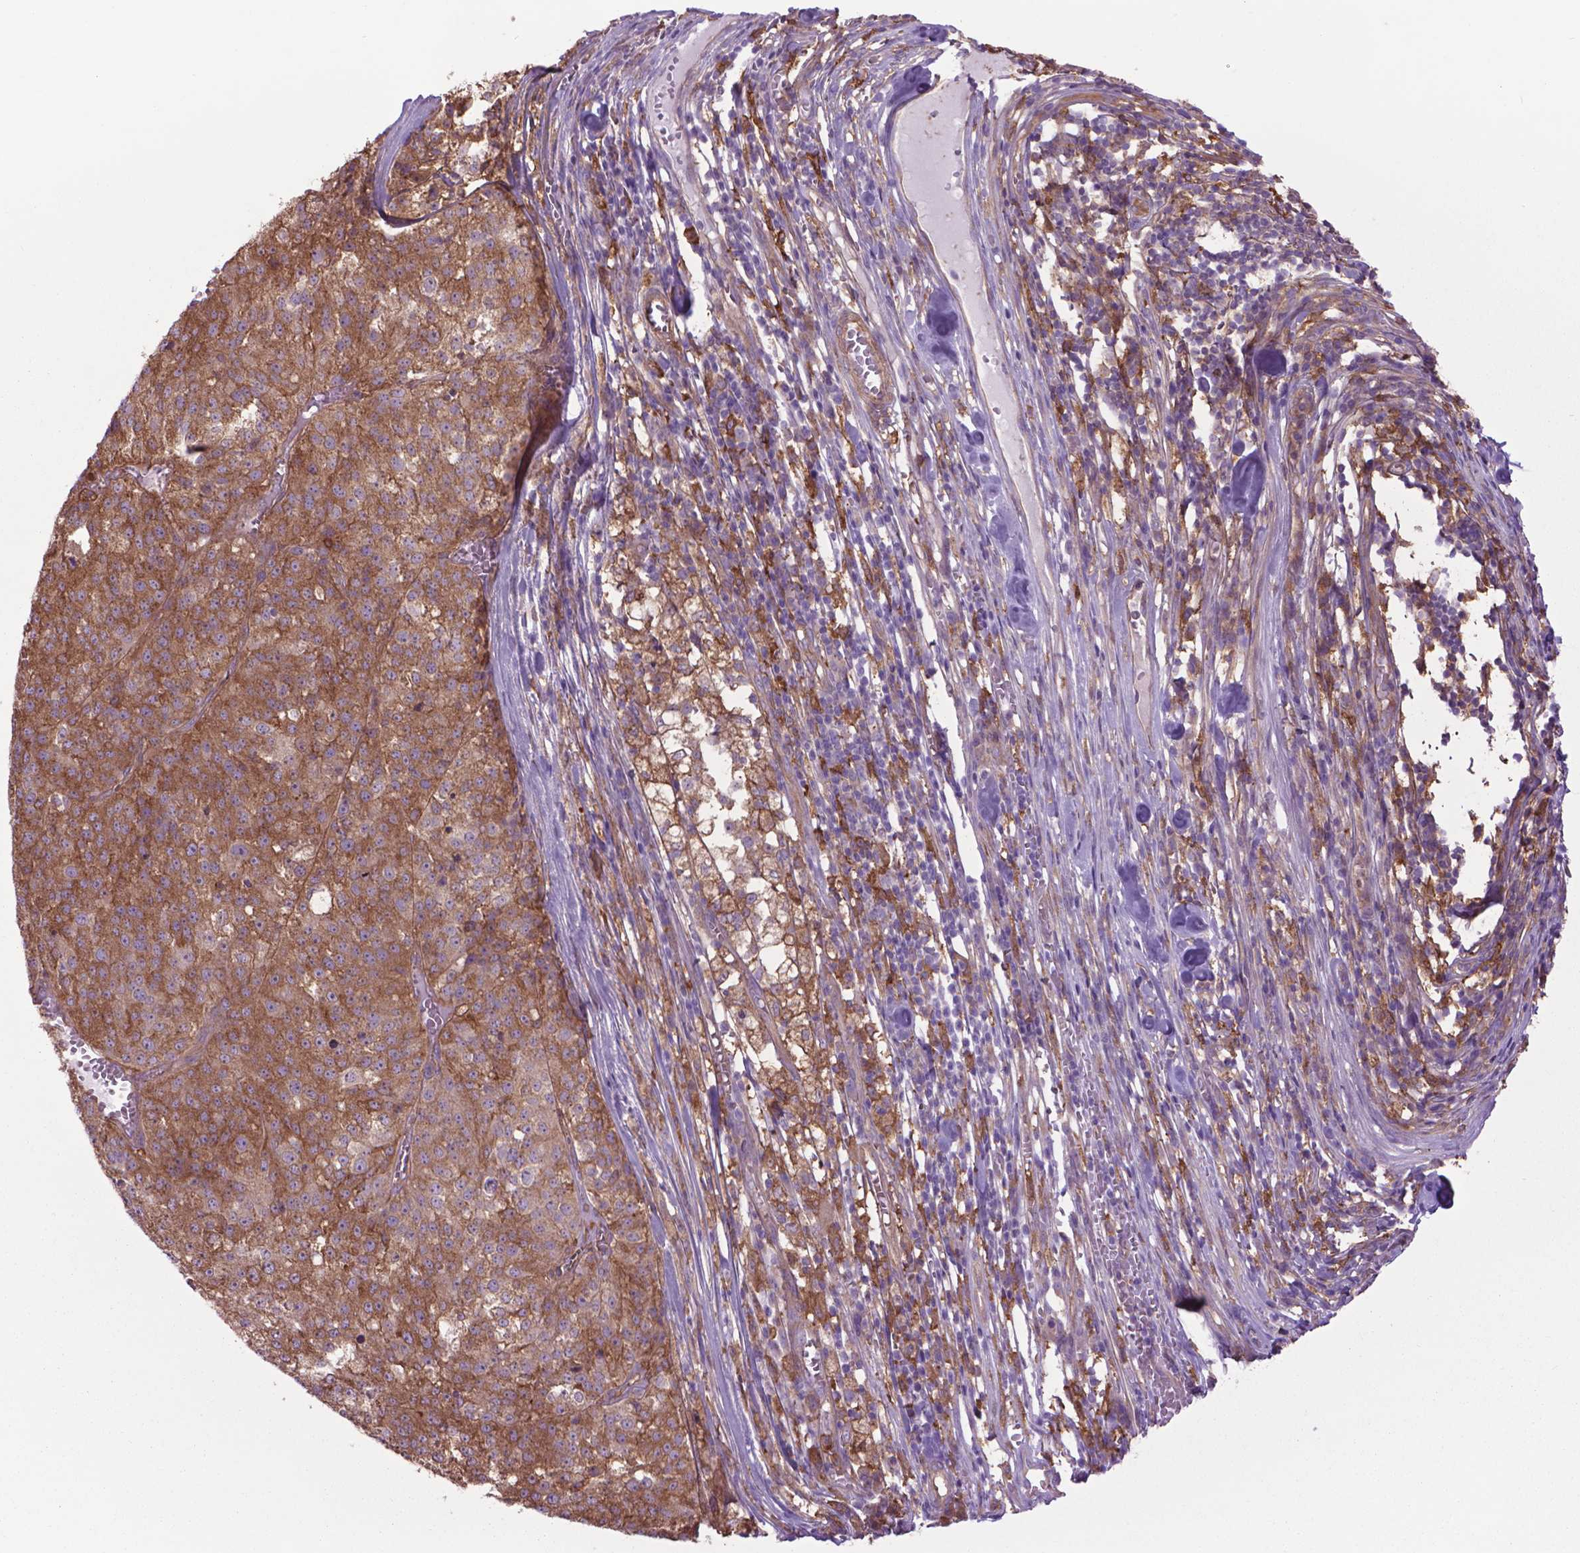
{"staining": {"intensity": "moderate", "quantity": ">75%", "location": "cytoplasmic/membranous"}, "tissue": "melanoma", "cell_type": "Tumor cells", "image_type": "cancer", "snomed": [{"axis": "morphology", "description": "Malignant melanoma, Metastatic site"}, {"axis": "topography", "description": "Lymph node"}], "caption": "Immunohistochemistry of human malignant melanoma (metastatic site) shows medium levels of moderate cytoplasmic/membranous positivity in about >75% of tumor cells.", "gene": "CORO1B", "patient": {"sex": "female", "age": 64}}